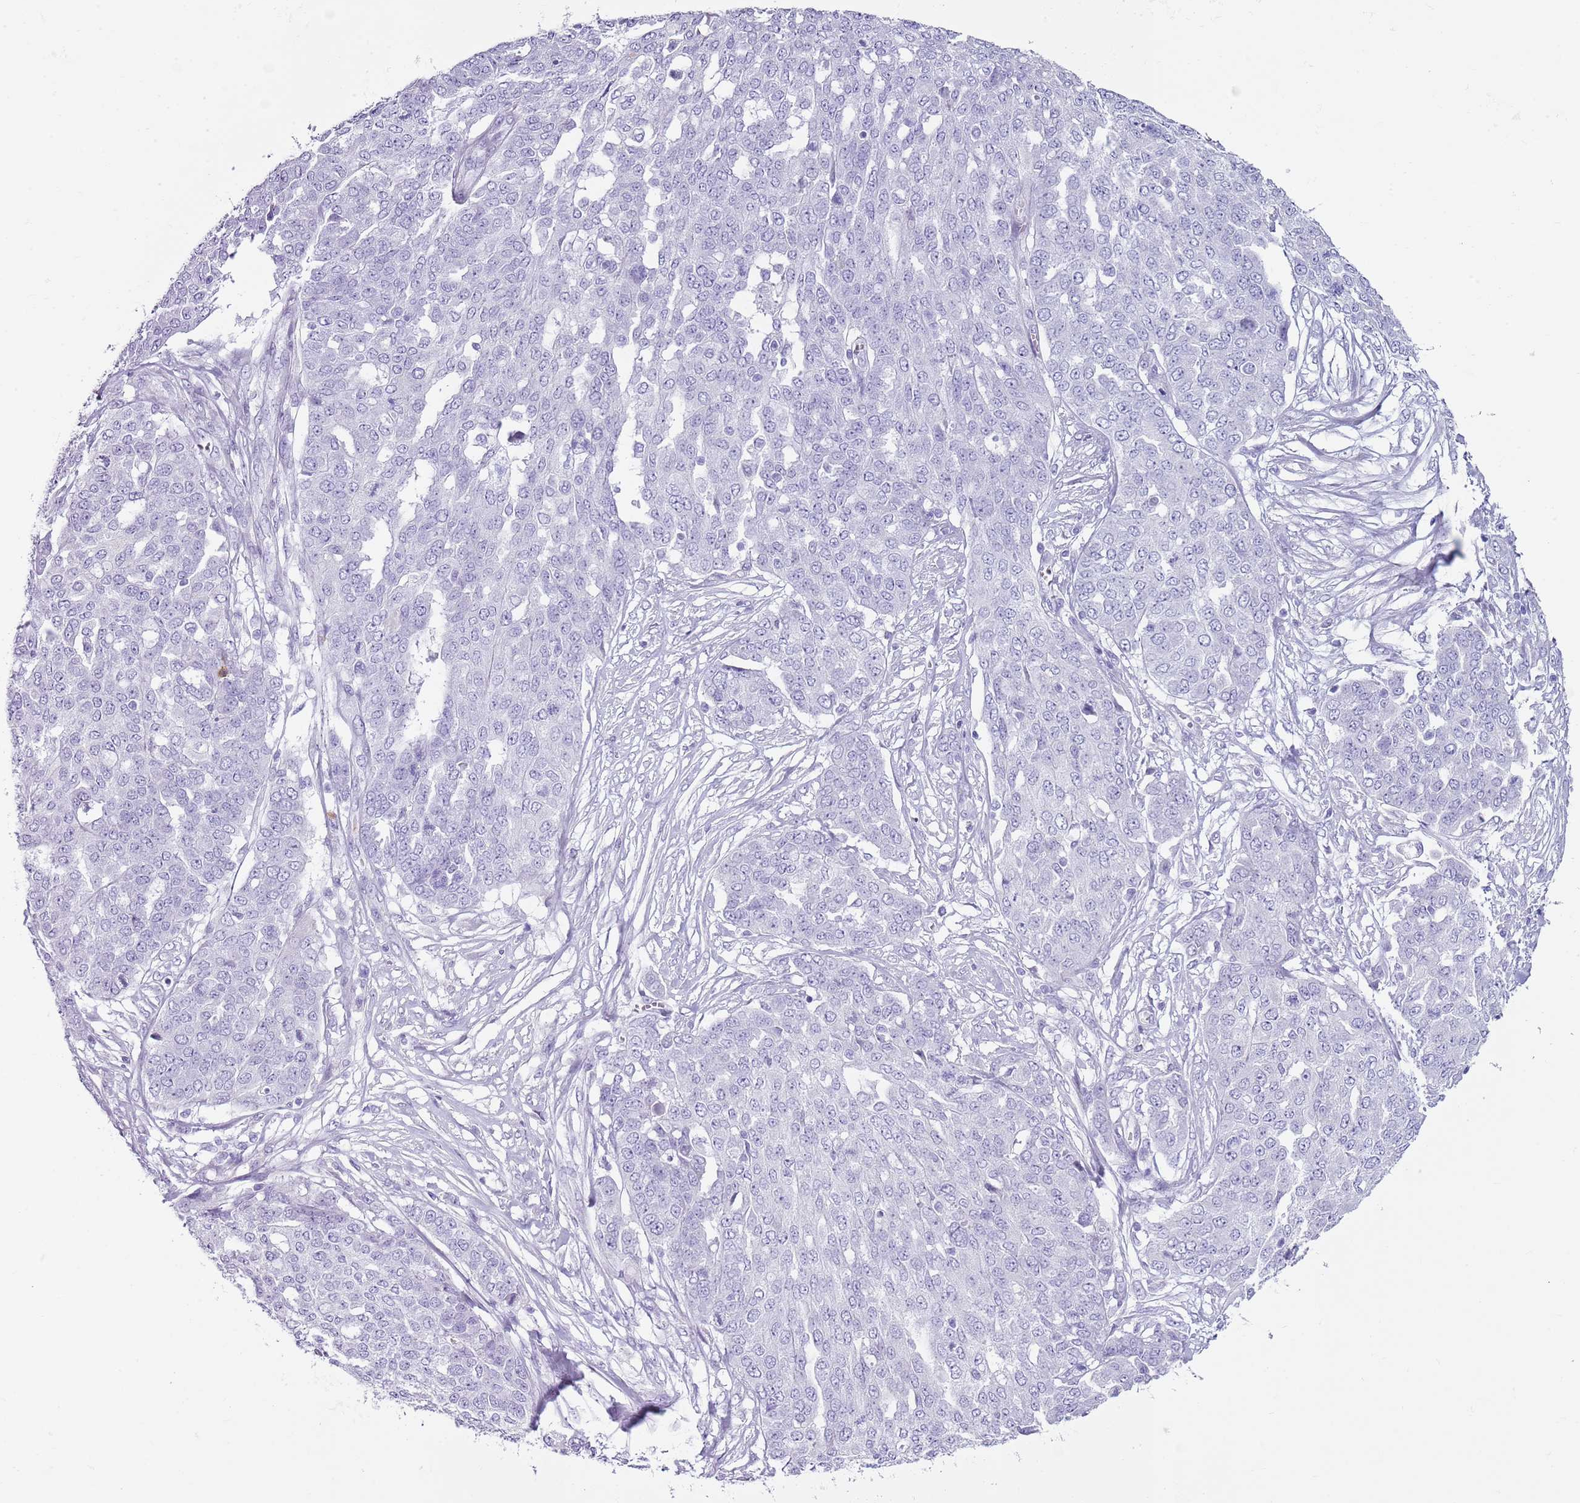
{"staining": {"intensity": "negative", "quantity": "none", "location": "none"}, "tissue": "ovarian cancer", "cell_type": "Tumor cells", "image_type": "cancer", "snomed": [{"axis": "morphology", "description": "Cystadenocarcinoma, serous, NOS"}, {"axis": "topography", "description": "Soft tissue"}, {"axis": "topography", "description": "Ovary"}], "caption": "DAB immunohistochemical staining of serous cystadenocarcinoma (ovarian) shows no significant staining in tumor cells. (Brightfield microscopy of DAB IHC at high magnification).", "gene": "CD177", "patient": {"sex": "female", "age": 57}}